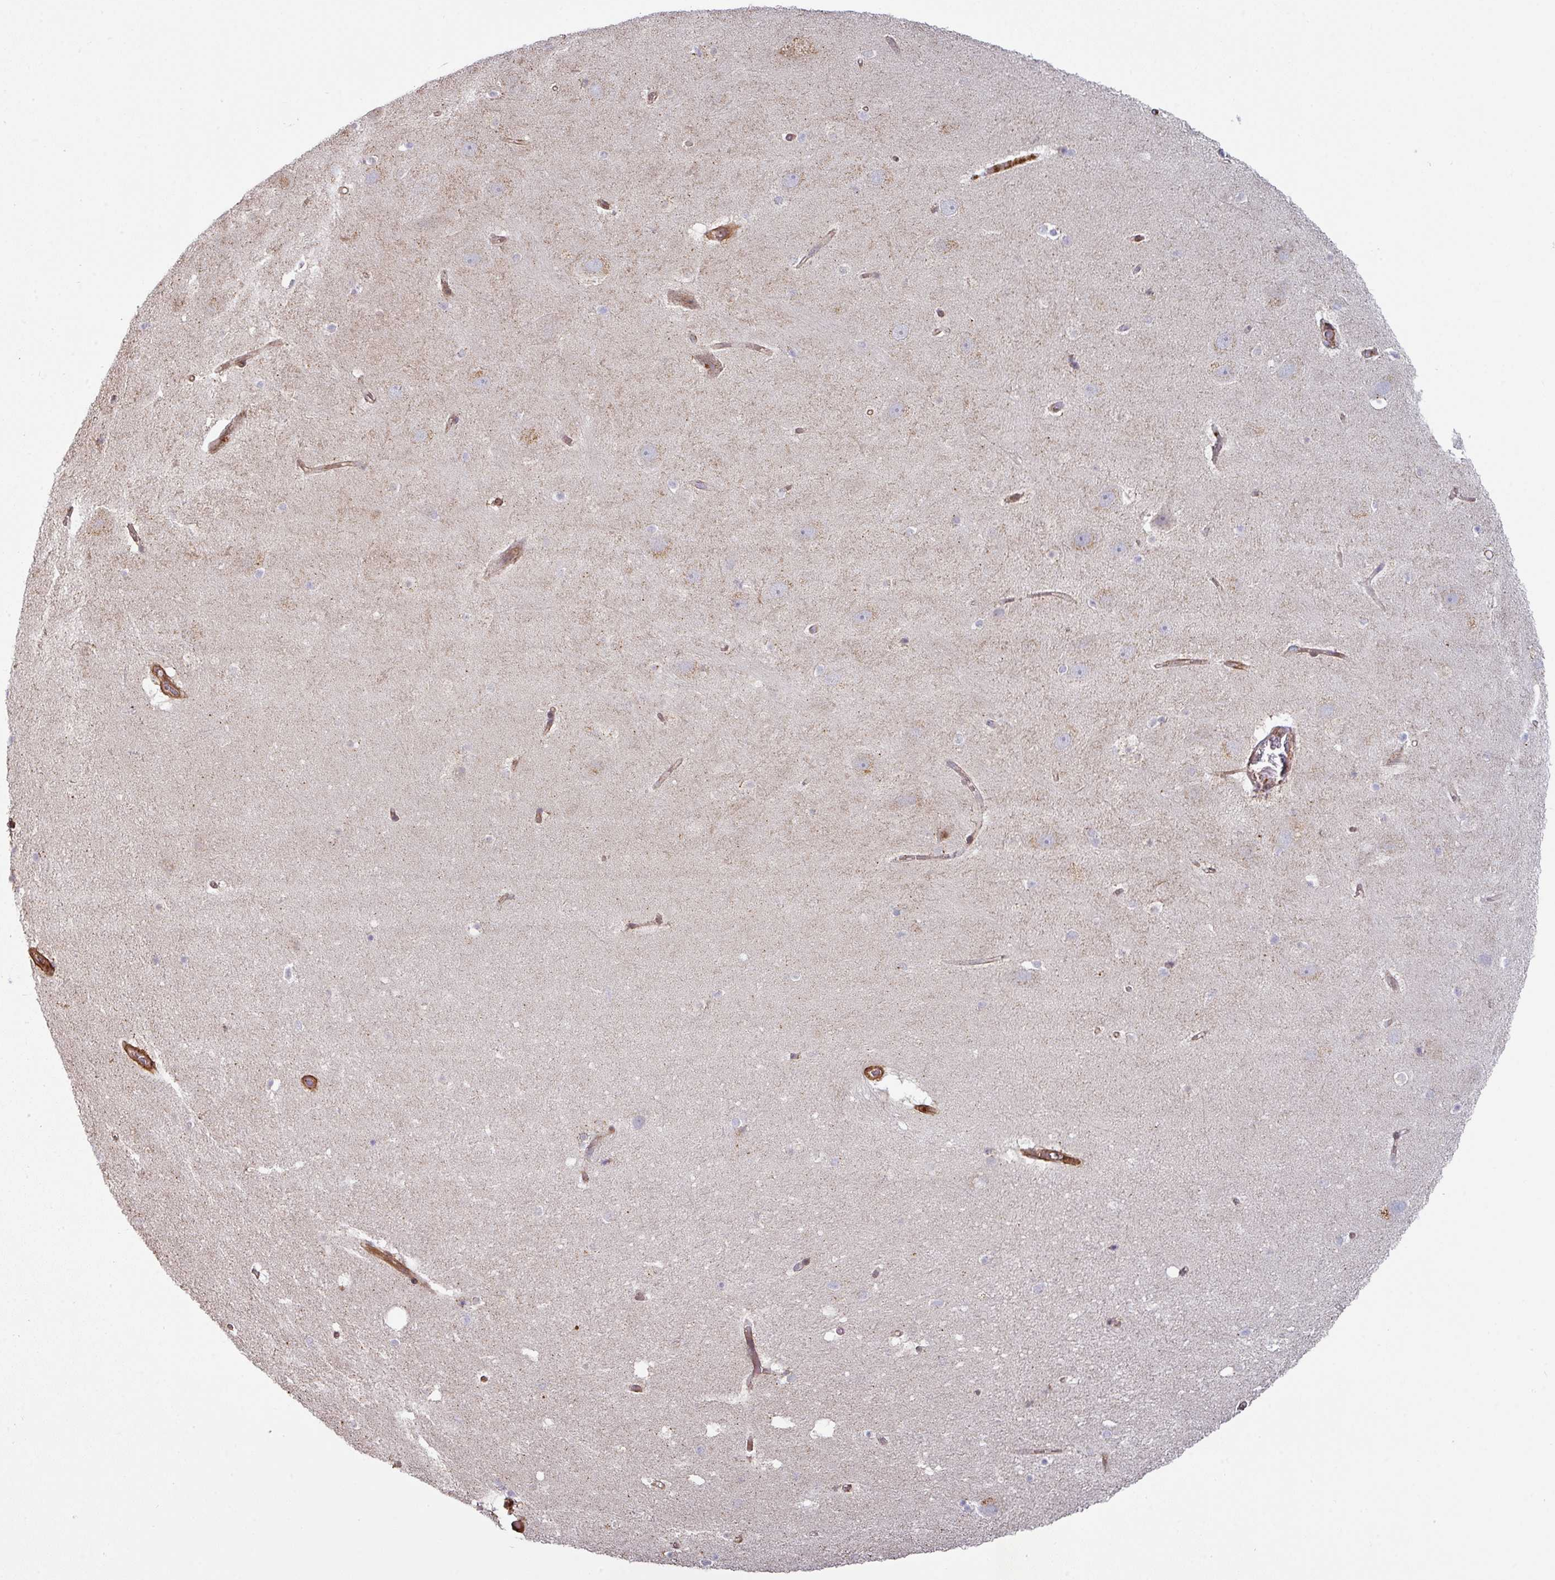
{"staining": {"intensity": "negative", "quantity": "none", "location": "none"}, "tissue": "hippocampus", "cell_type": "Glial cells", "image_type": "normal", "snomed": [{"axis": "morphology", "description": "Normal tissue, NOS"}, {"axis": "topography", "description": "Hippocampus"}], "caption": "Immunohistochemistry (IHC) photomicrograph of benign hippocampus stained for a protein (brown), which reveals no expression in glial cells.", "gene": "CASP2", "patient": {"sex": "male", "age": 37}}